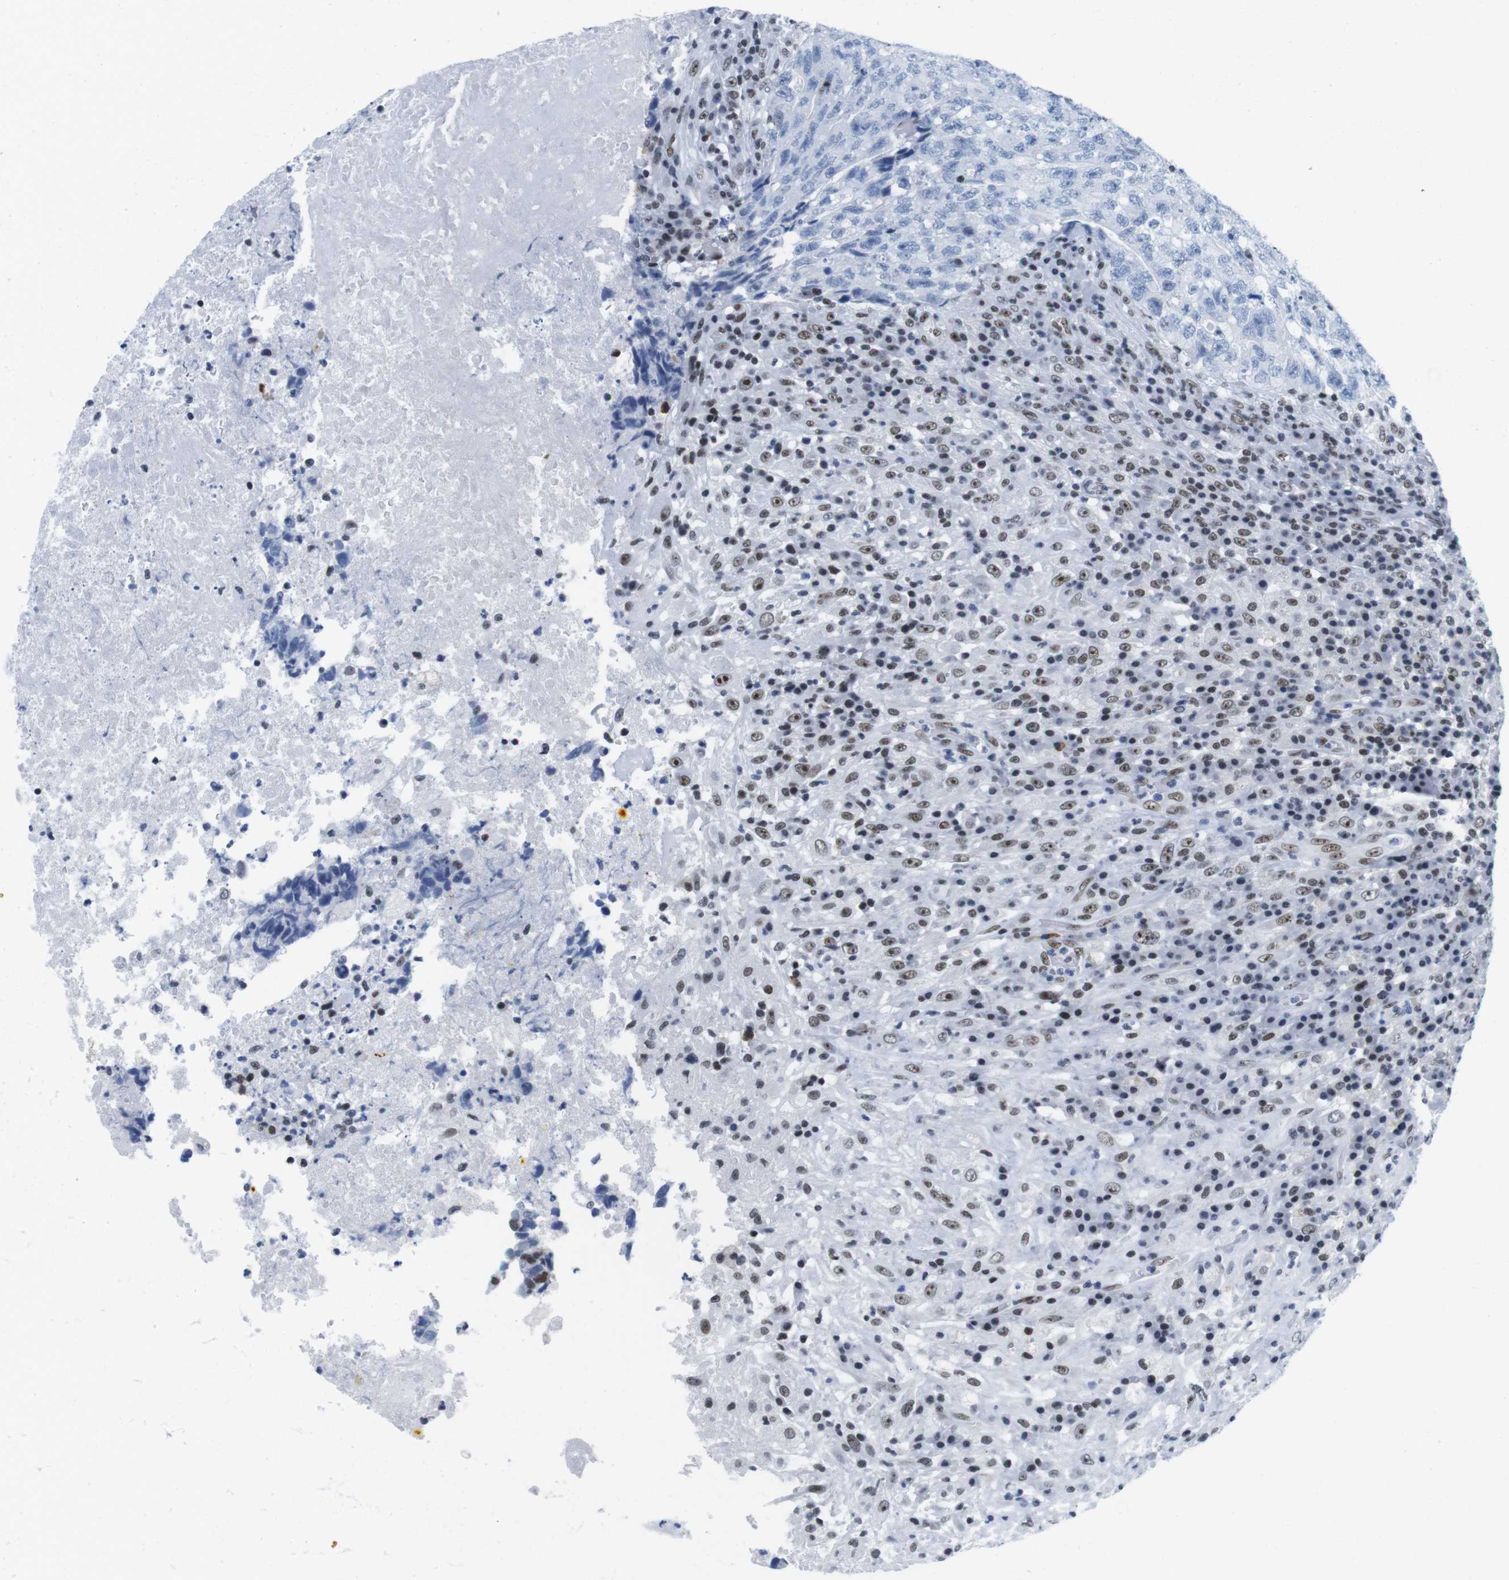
{"staining": {"intensity": "negative", "quantity": "none", "location": "none"}, "tissue": "testis cancer", "cell_type": "Tumor cells", "image_type": "cancer", "snomed": [{"axis": "morphology", "description": "Necrosis, NOS"}, {"axis": "morphology", "description": "Carcinoma, Embryonal, NOS"}, {"axis": "topography", "description": "Testis"}], "caption": "Protein analysis of testis cancer demonstrates no significant staining in tumor cells.", "gene": "IFI16", "patient": {"sex": "male", "age": 19}}